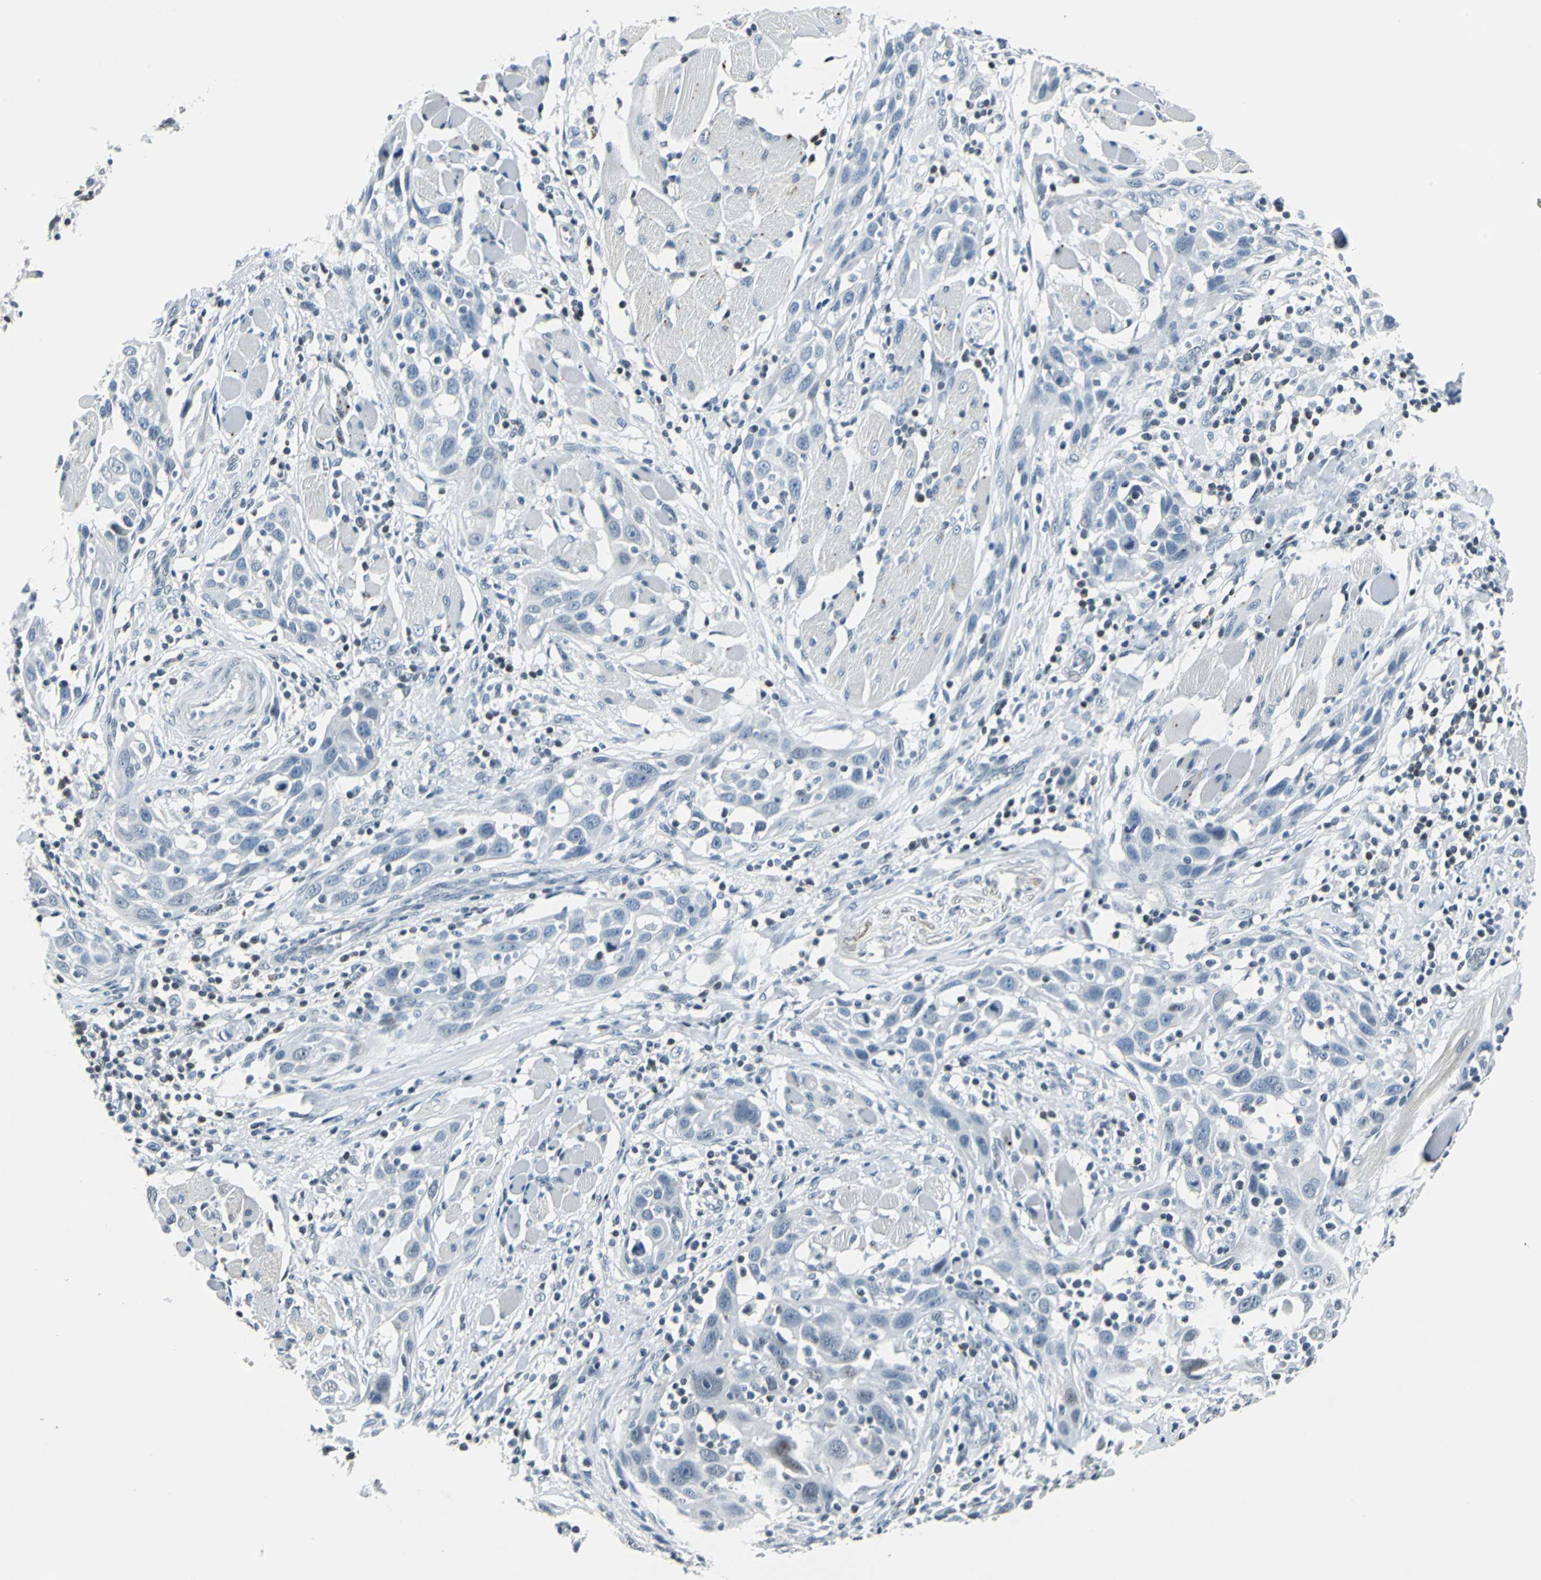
{"staining": {"intensity": "negative", "quantity": "none", "location": "none"}, "tissue": "head and neck cancer", "cell_type": "Tumor cells", "image_type": "cancer", "snomed": [{"axis": "morphology", "description": "Squamous cell carcinoma, NOS"}, {"axis": "topography", "description": "Oral tissue"}, {"axis": "topography", "description": "Head-Neck"}], "caption": "There is no significant positivity in tumor cells of head and neck cancer (squamous cell carcinoma).", "gene": "HCFC2", "patient": {"sex": "female", "age": 50}}